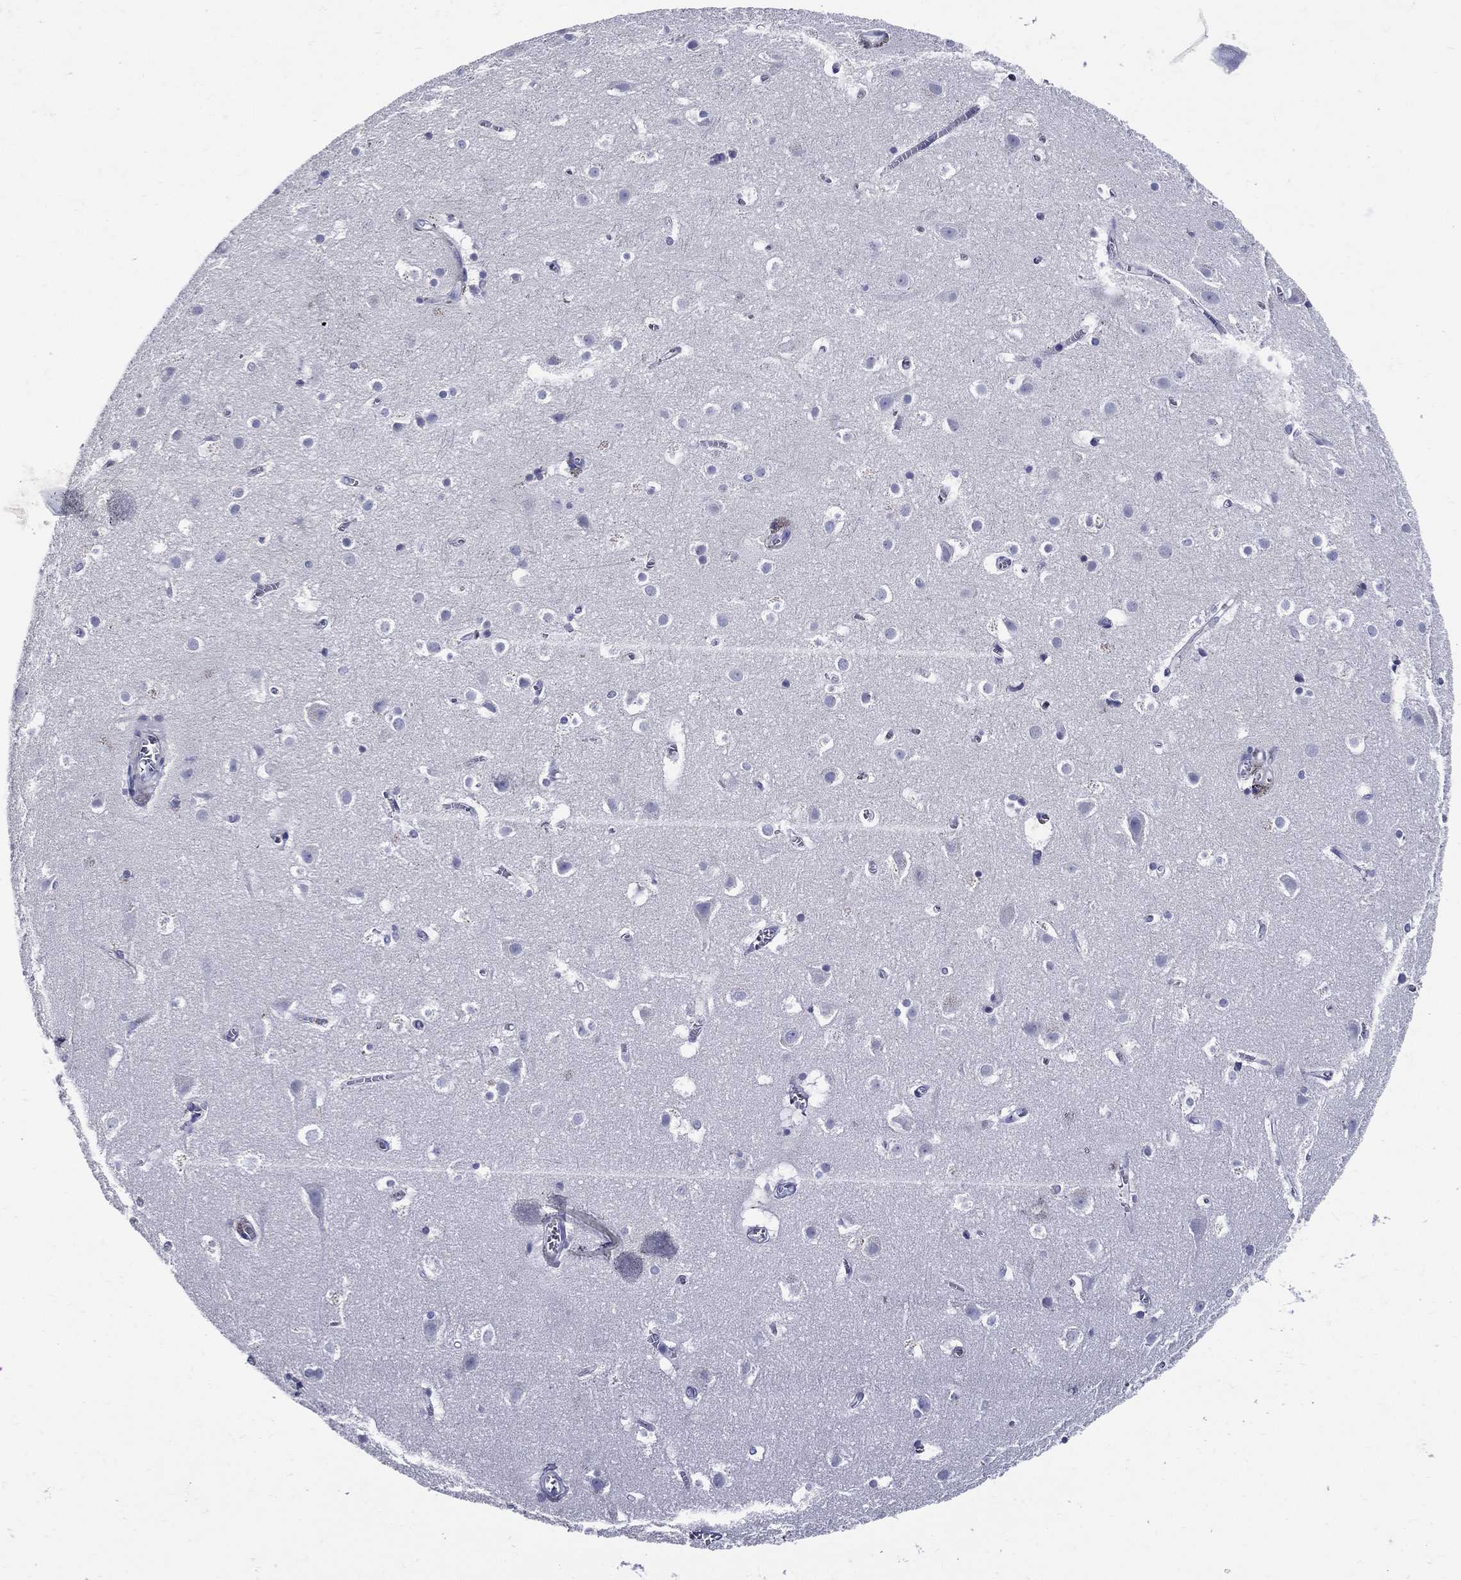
{"staining": {"intensity": "negative", "quantity": "none", "location": "none"}, "tissue": "cerebral cortex", "cell_type": "Endothelial cells", "image_type": "normal", "snomed": [{"axis": "morphology", "description": "Normal tissue, NOS"}, {"axis": "topography", "description": "Cerebral cortex"}], "caption": "Cerebral cortex was stained to show a protein in brown. There is no significant positivity in endothelial cells. (DAB immunohistochemistry (IHC) with hematoxylin counter stain).", "gene": "ACE2", "patient": {"sex": "male", "age": 59}}